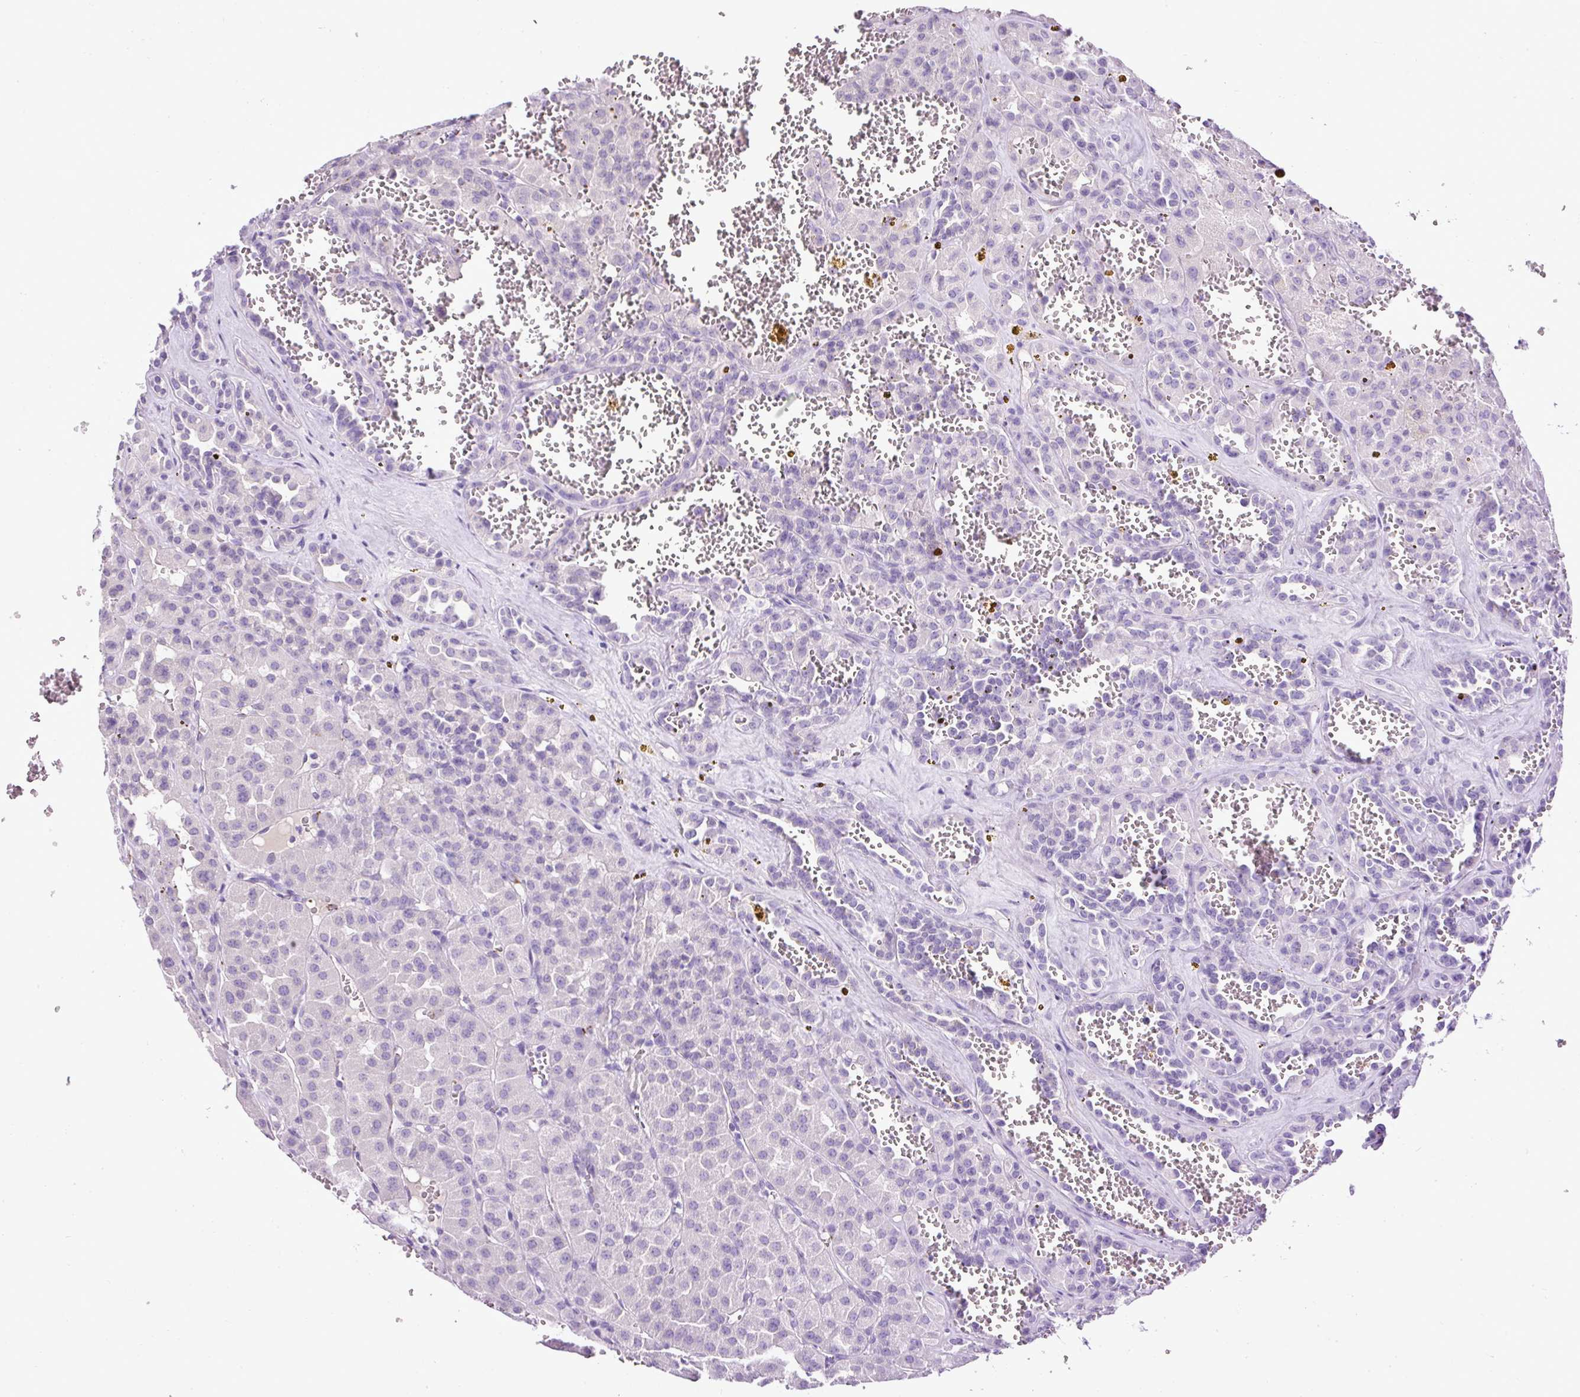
{"staining": {"intensity": "negative", "quantity": "none", "location": "none"}, "tissue": "renal cancer", "cell_type": "Tumor cells", "image_type": "cancer", "snomed": [{"axis": "morphology", "description": "Carcinoma, NOS"}, {"axis": "topography", "description": "Kidney"}], "caption": "Immunohistochemistry micrograph of neoplastic tissue: human renal cancer stained with DAB (3,3'-diaminobenzidine) displays no significant protein positivity in tumor cells.", "gene": "LEFTY2", "patient": {"sex": "female", "age": 75}}